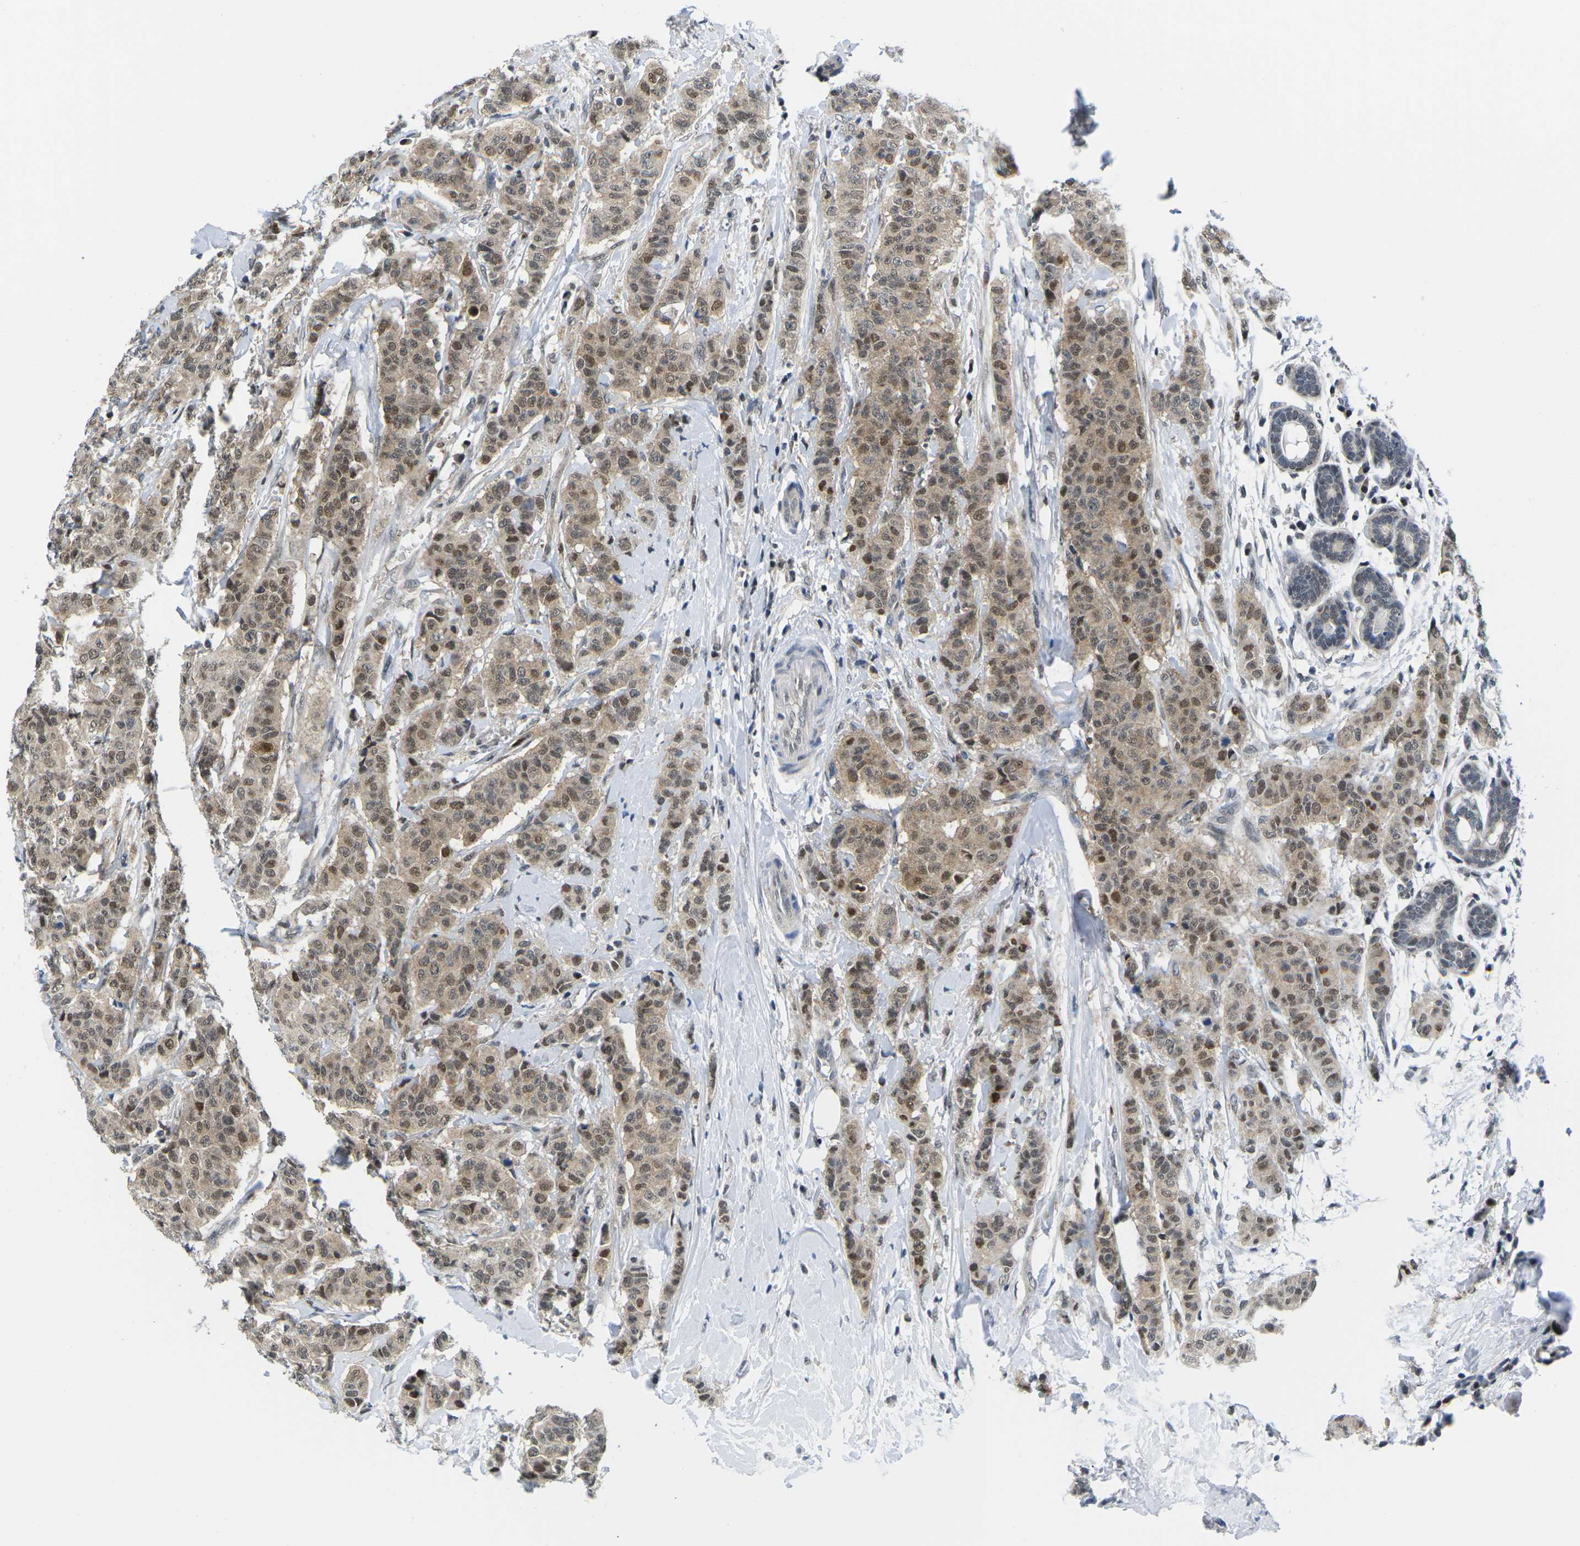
{"staining": {"intensity": "moderate", "quantity": ">75%", "location": "cytoplasmic/membranous,nuclear"}, "tissue": "breast cancer", "cell_type": "Tumor cells", "image_type": "cancer", "snomed": [{"axis": "morphology", "description": "Normal tissue, NOS"}, {"axis": "morphology", "description": "Duct carcinoma"}, {"axis": "topography", "description": "Breast"}], "caption": "This photomicrograph shows breast cancer stained with immunohistochemistry (IHC) to label a protein in brown. The cytoplasmic/membranous and nuclear of tumor cells show moderate positivity for the protein. Nuclei are counter-stained blue.", "gene": "UBA7", "patient": {"sex": "female", "age": 40}}